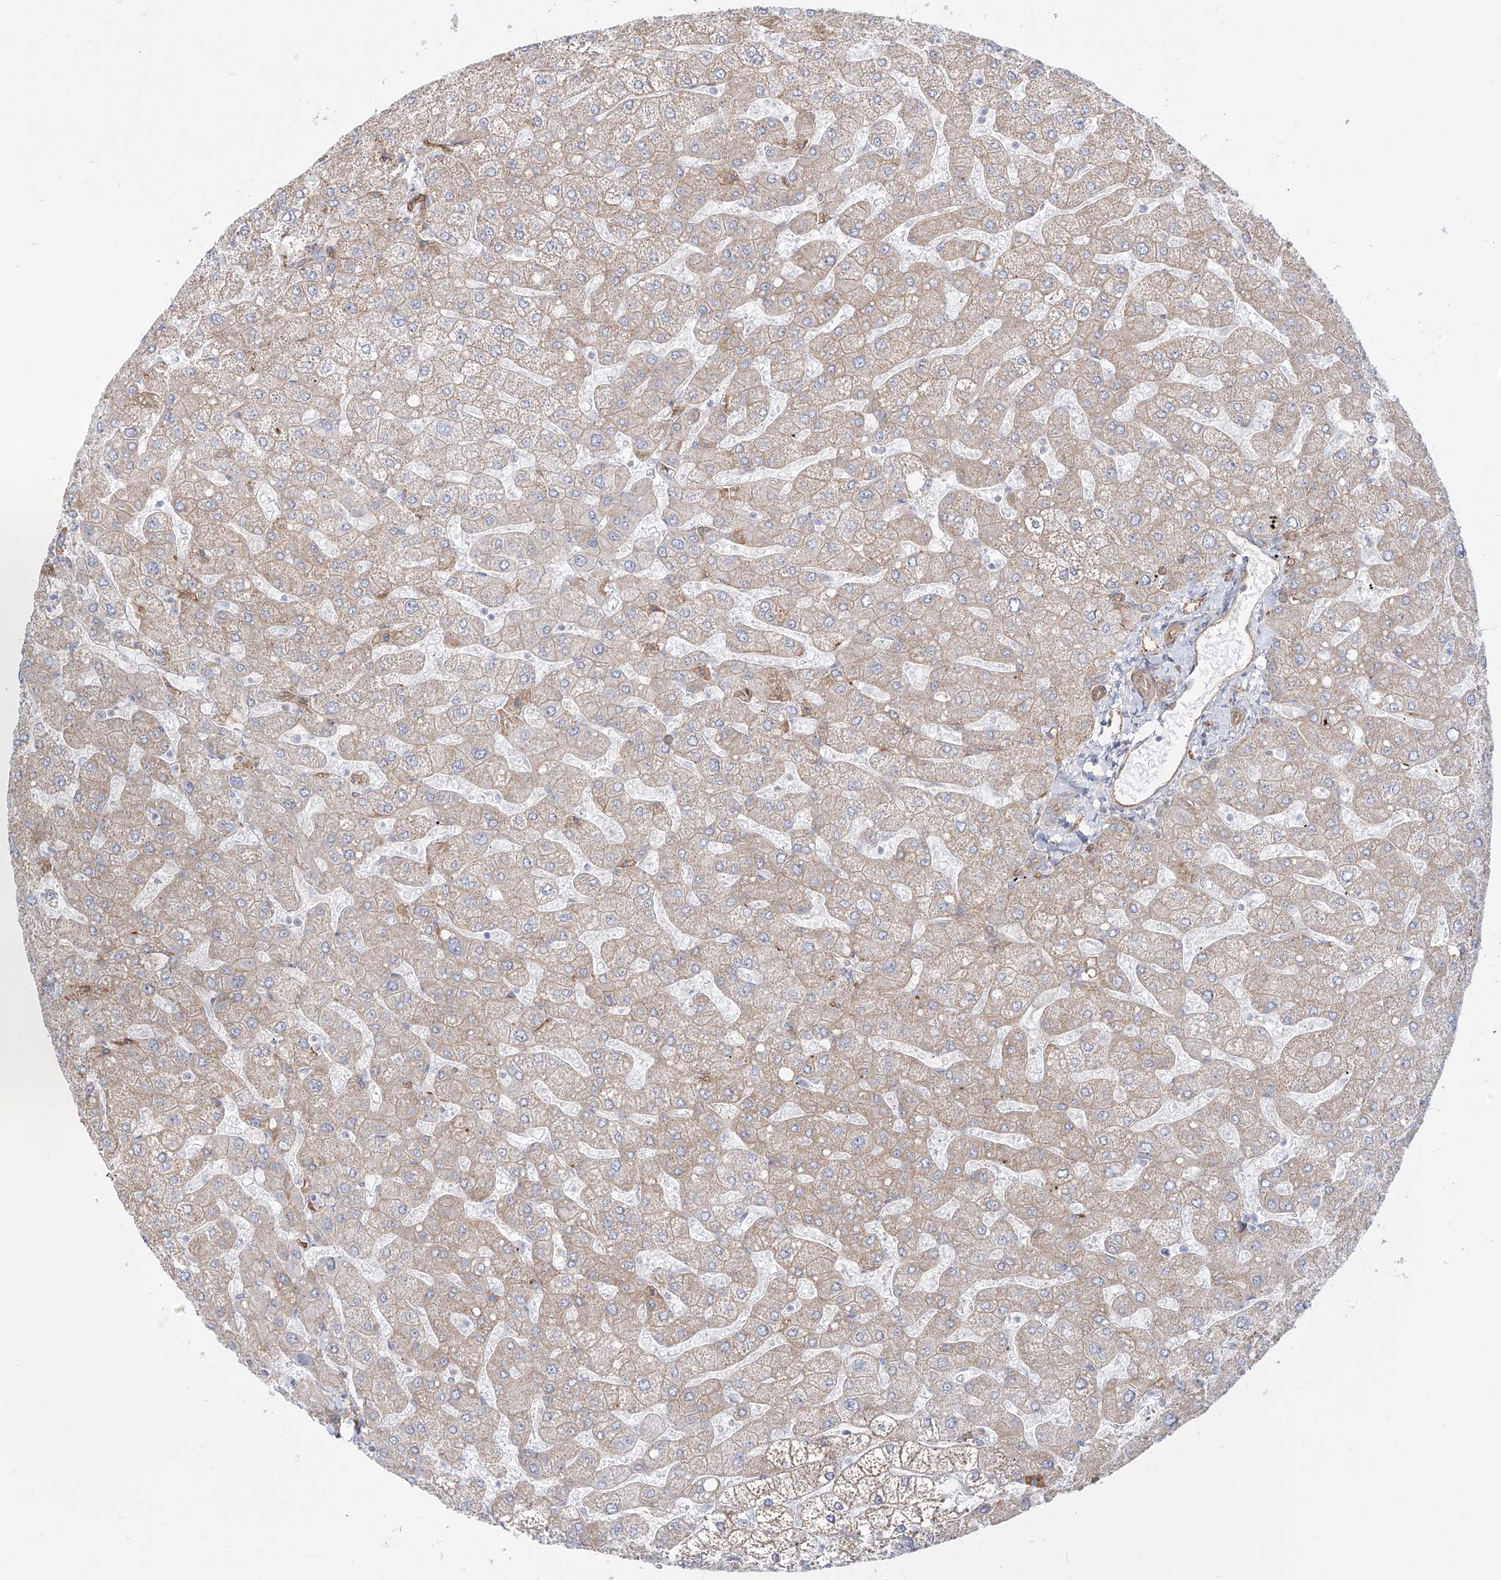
{"staining": {"intensity": "moderate", "quantity": ">75%", "location": "cytoplasmic/membranous"}, "tissue": "liver", "cell_type": "Cholangiocytes", "image_type": "normal", "snomed": [{"axis": "morphology", "description": "Normal tissue, NOS"}, {"axis": "topography", "description": "Liver"}], "caption": "Cholangiocytes reveal medium levels of moderate cytoplasmic/membranous staining in about >75% of cells in normal human liver. The staining was performed using DAB to visualize the protein expression in brown, while the nuclei were stained in blue with hematoxylin (Magnification: 20x).", "gene": "ZNF180", "patient": {"sex": "male", "age": 55}}